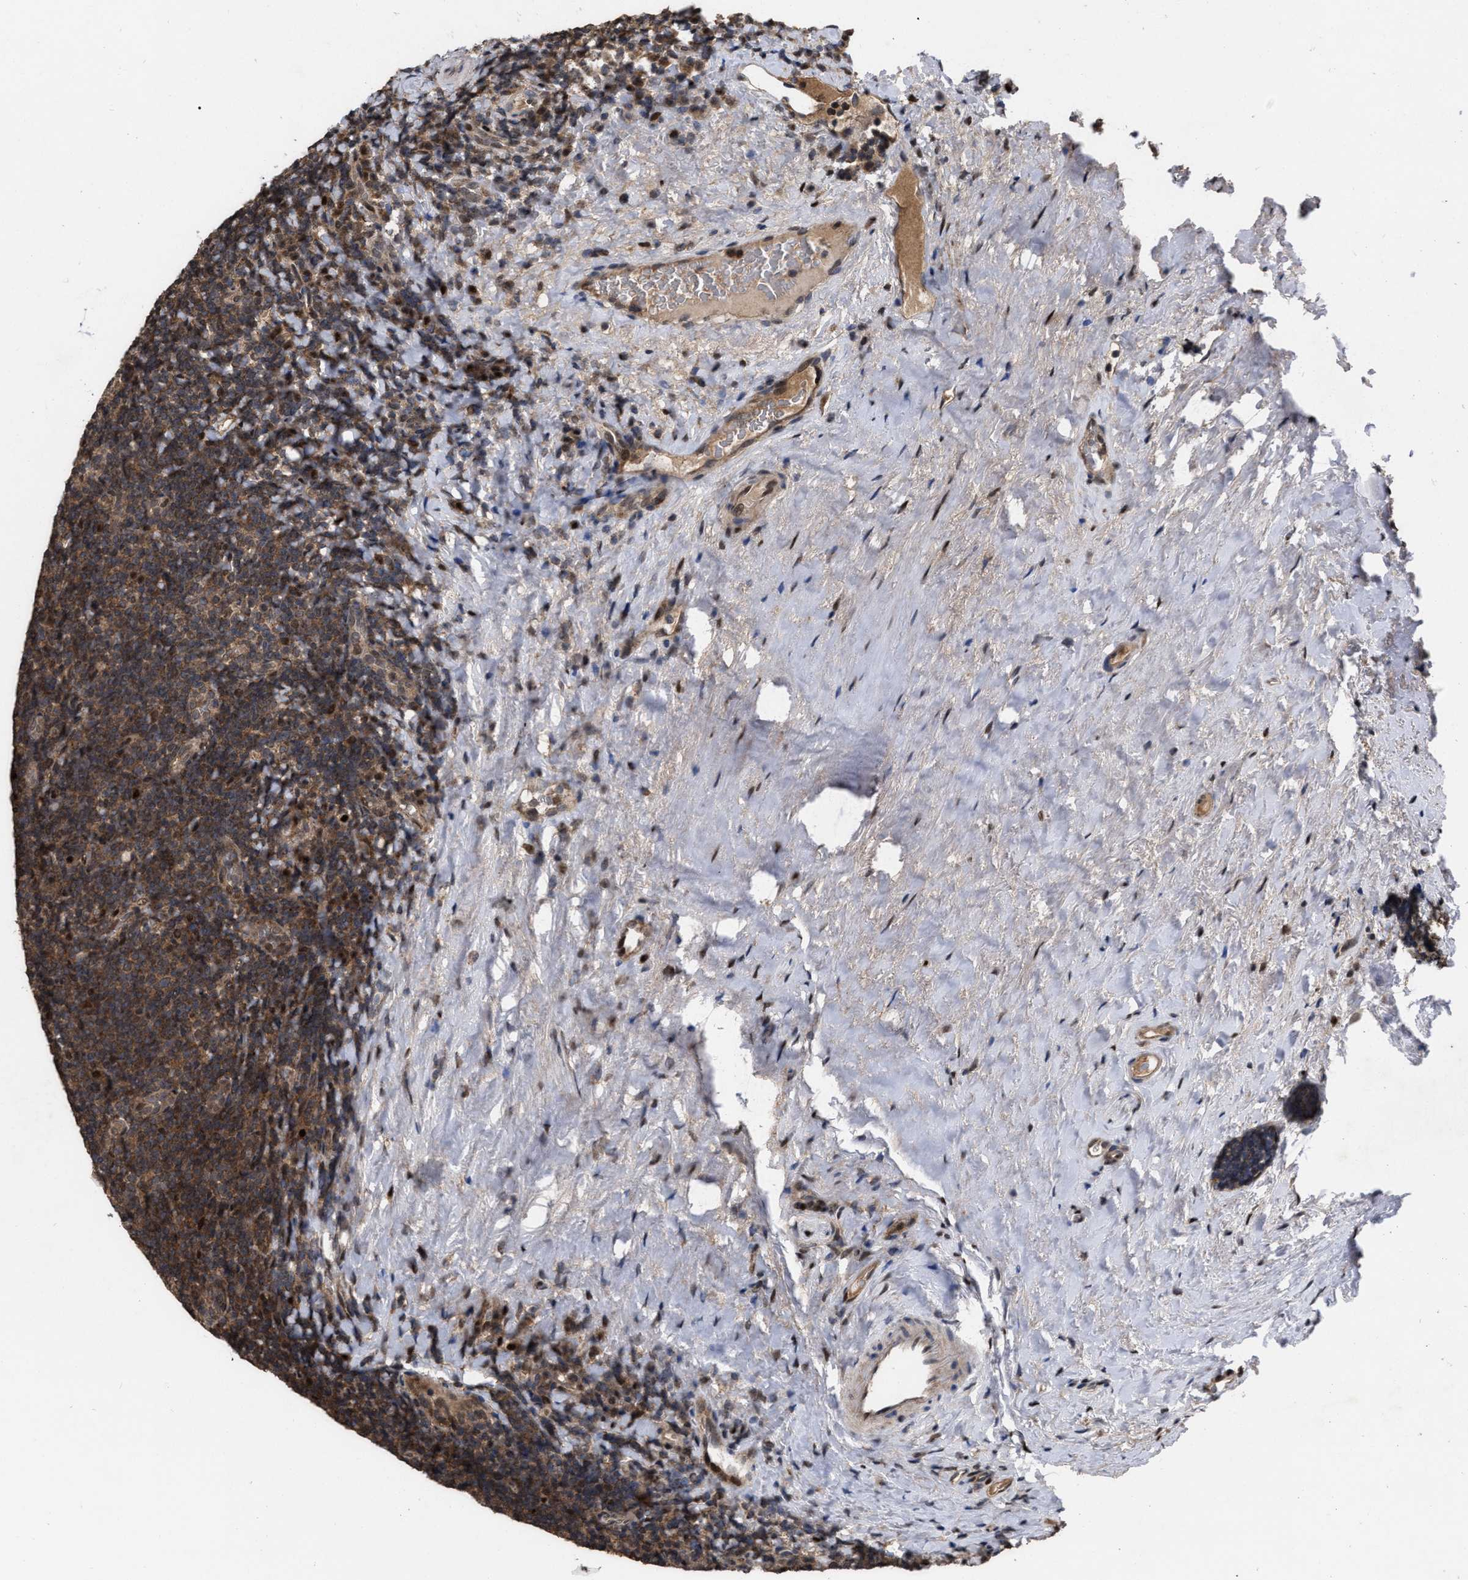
{"staining": {"intensity": "moderate", "quantity": ">75%", "location": "cytoplasmic/membranous,nuclear"}, "tissue": "tonsil", "cell_type": "Germinal center cells", "image_type": "normal", "snomed": [{"axis": "morphology", "description": "Normal tissue, NOS"}, {"axis": "topography", "description": "Tonsil"}], "caption": "Immunohistochemistry (IHC) histopathology image of normal tonsil: human tonsil stained using immunohistochemistry (IHC) exhibits medium levels of moderate protein expression localized specifically in the cytoplasmic/membranous,nuclear of germinal center cells, appearing as a cytoplasmic/membranous,nuclear brown color.", "gene": "MDM4", "patient": {"sex": "male", "age": 37}}